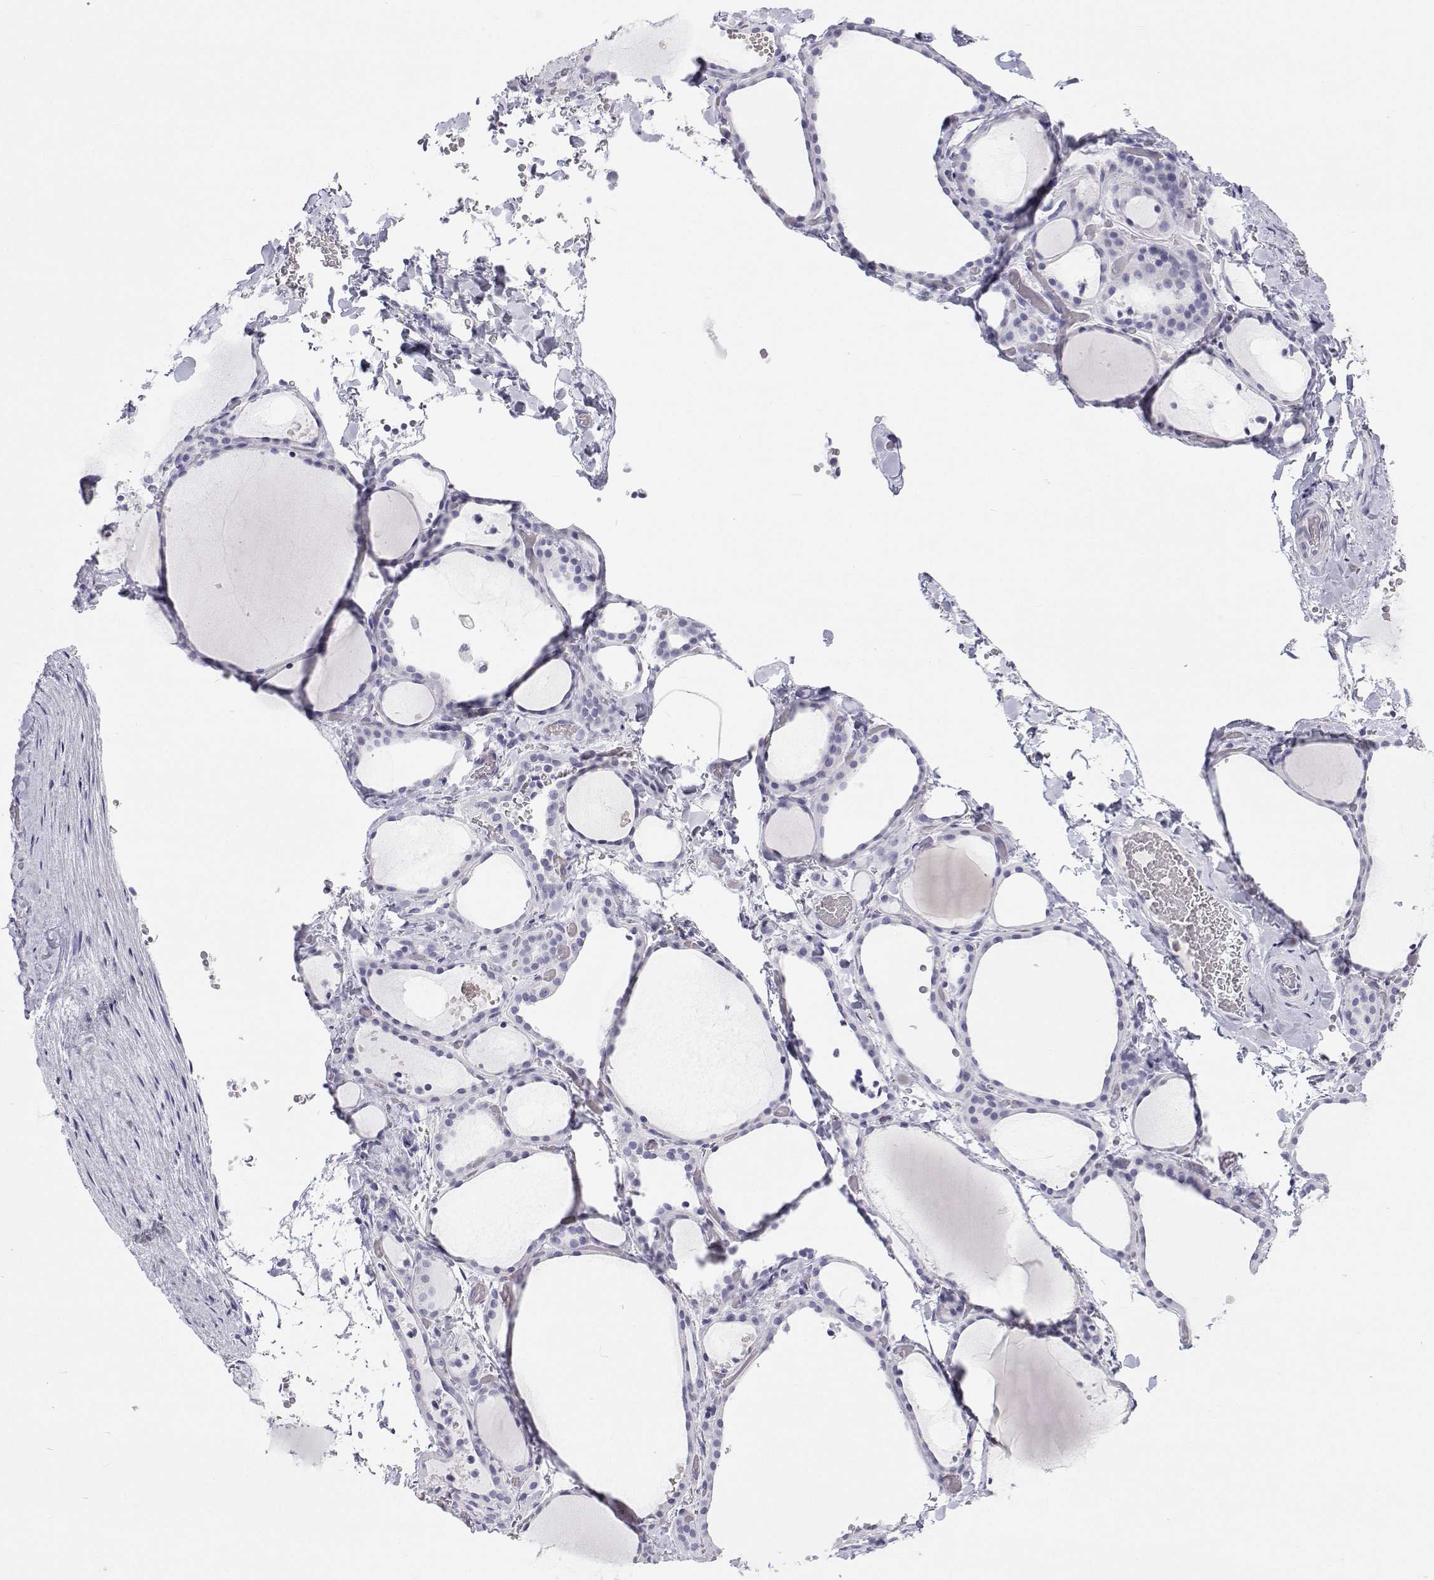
{"staining": {"intensity": "negative", "quantity": "none", "location": "none"}, "tissue": "thyroid gland", "cell_type": "Glandular cells", "image_type": "normal", "snomed": [{"axis": "morphology", "description": "Normal tissue, NOS"}, {"axis": "topography", "description": "Thyroid gland"}], "caption": "This is an immunohistochemistry (IHC) micrograph of benign human thyroid gland. There is no positivity in glandular cells.", "gene": "SFTPB", "patient": {"sex": "female", "age": 36}}